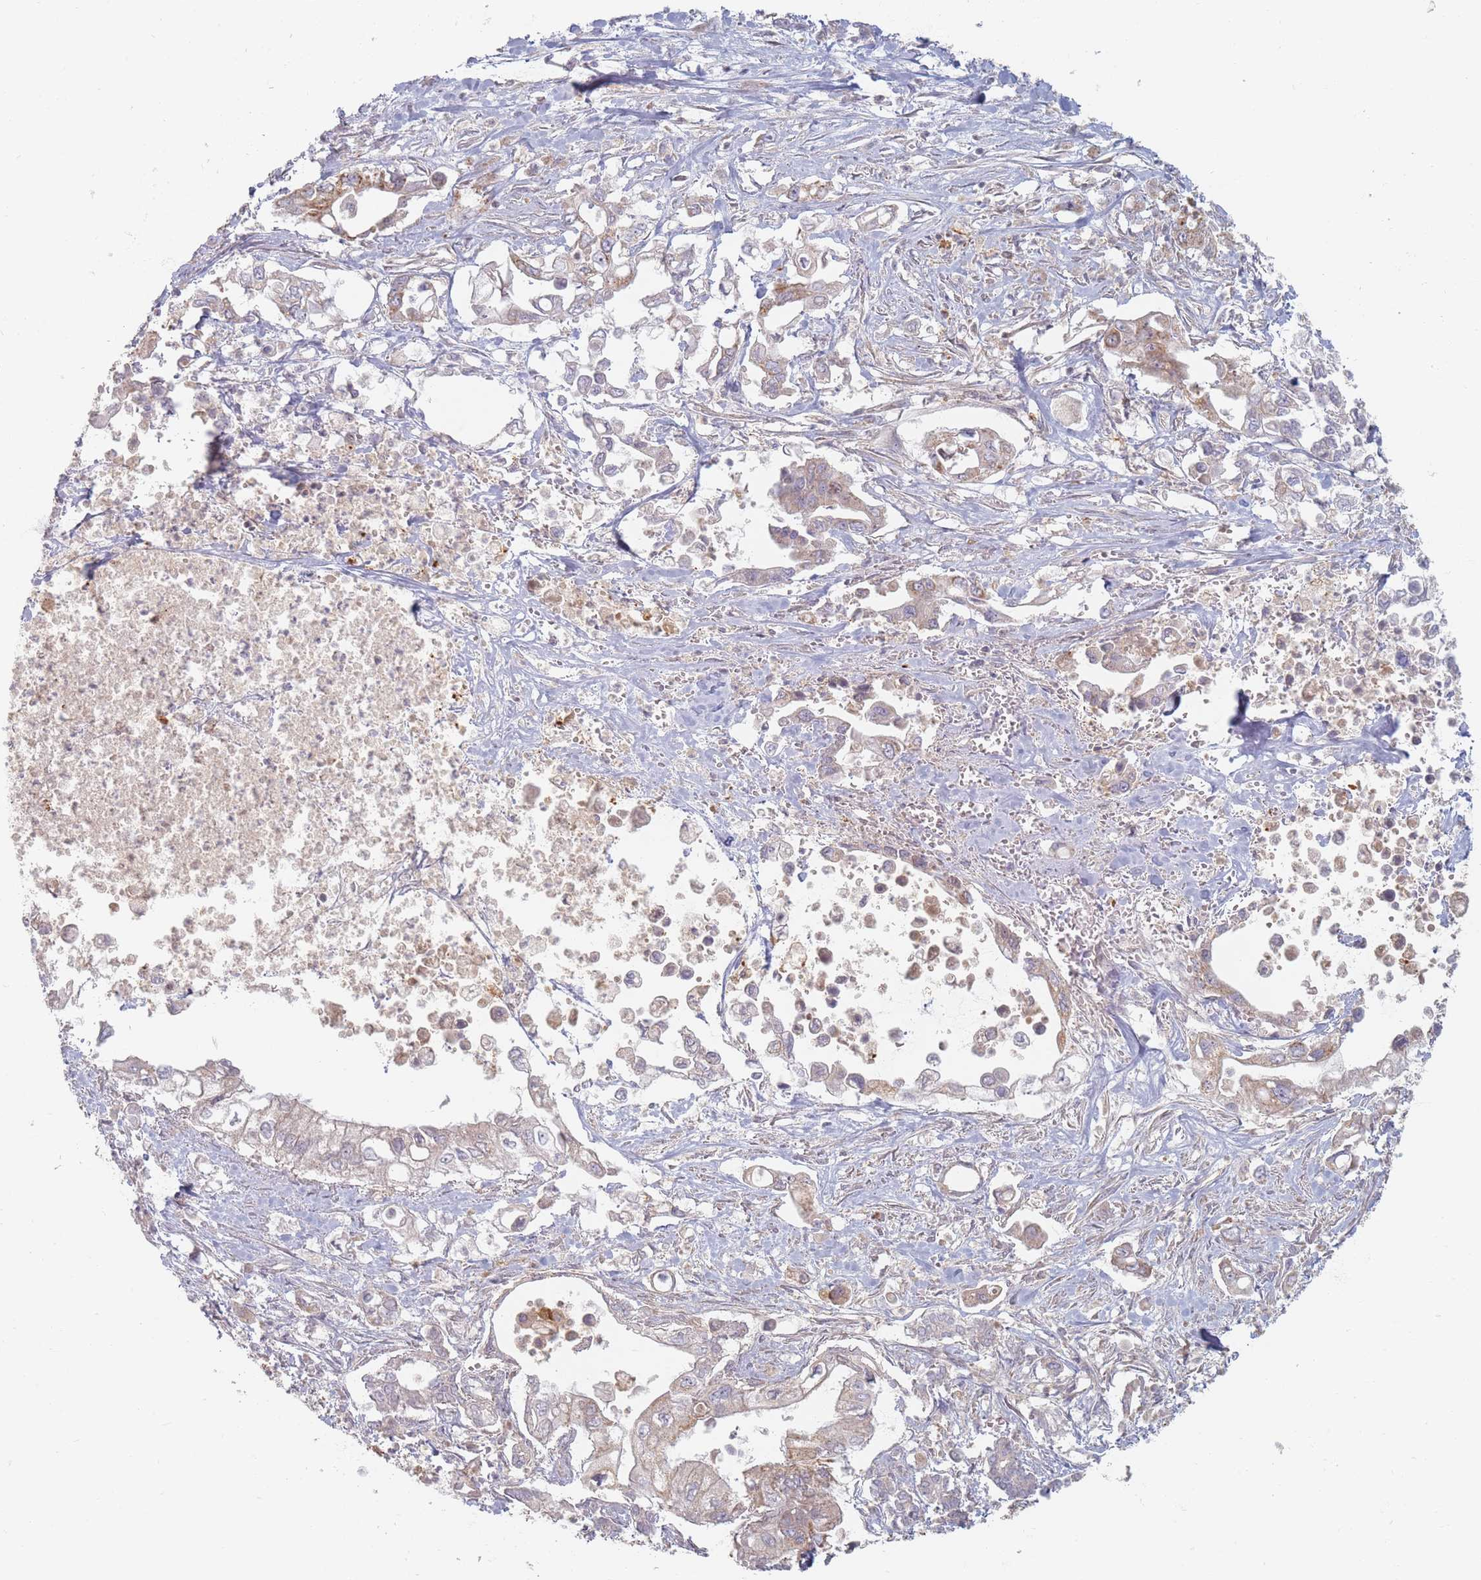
{"staining": {"intensity": "moderate", "quantity": "<25%", "location": "cytoplasmic/membranous"}, "tissue": "pancreatic cancer", "cell_type": "Tumor cells", "image_type": "cancer", "snomed": [{"axis": "morphology", "description": "Adenocarcinoma, NOS"}, {"axis": "topography", "description": "Pancreas"}], "caption": "About <25% of tumor cells in human pancreatic cancer display moderate cytoplasmic/membranous protein expression as visualized by brown immunohistochemical staining.", "gene": "SLC35F3", "patient": {"sex": "male", "age": 61}}